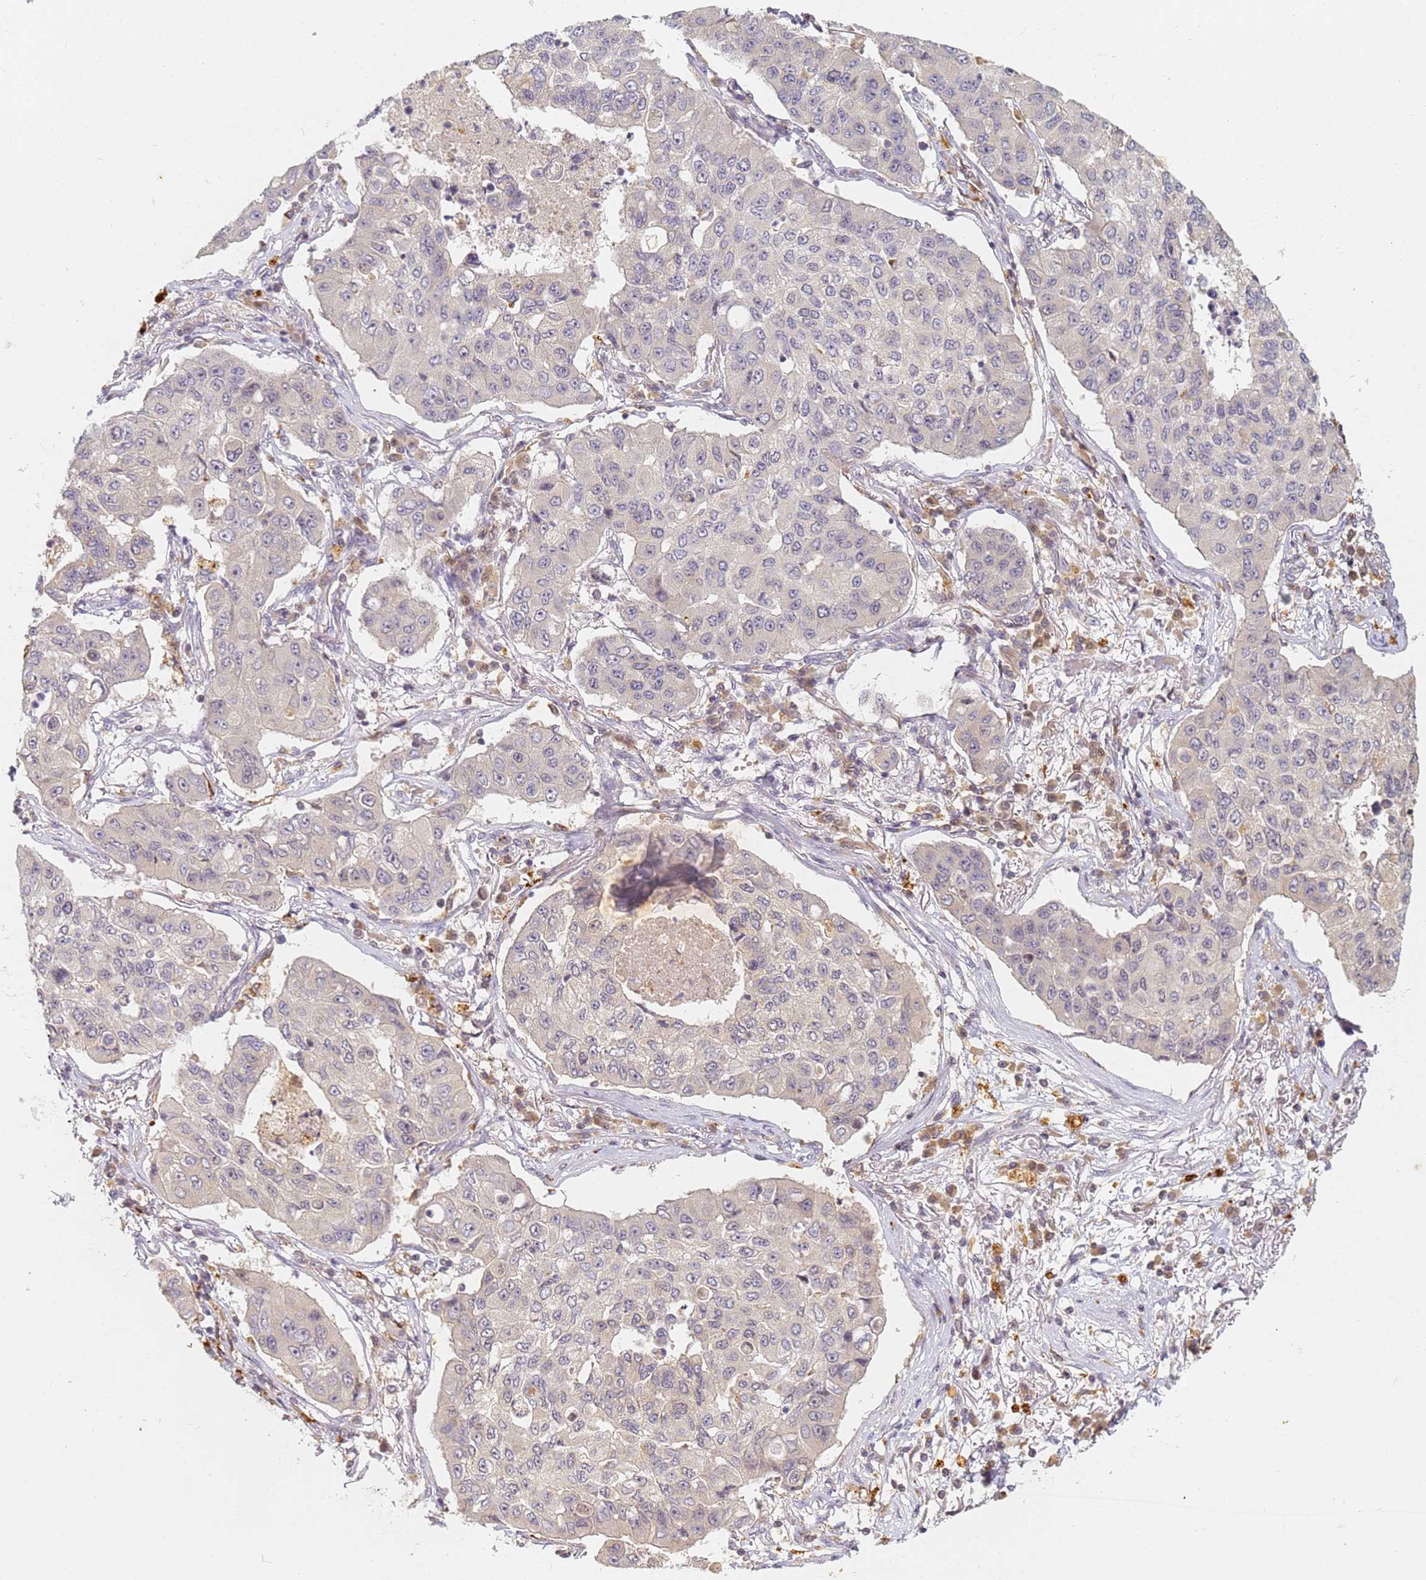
{"staining": {"intensity": "negative", "quantity": "none", "location": "none"}, "tissue": "lung cancer", "cell_type": "Tumor cells", "image_type": "cancer", "snomed": [{"axis": "morphology", "description": "Squamous cell carcinoma, NOS"}, {"axis": "topography", "description": "Lung"}], "caption": "This is an immunohistochemistry histopathology image of human lung squamous cell carcinoma. There is no positivity in tumor cells.", "gene": "HMCES", "patient": {"sex": "male", "age": 74}}